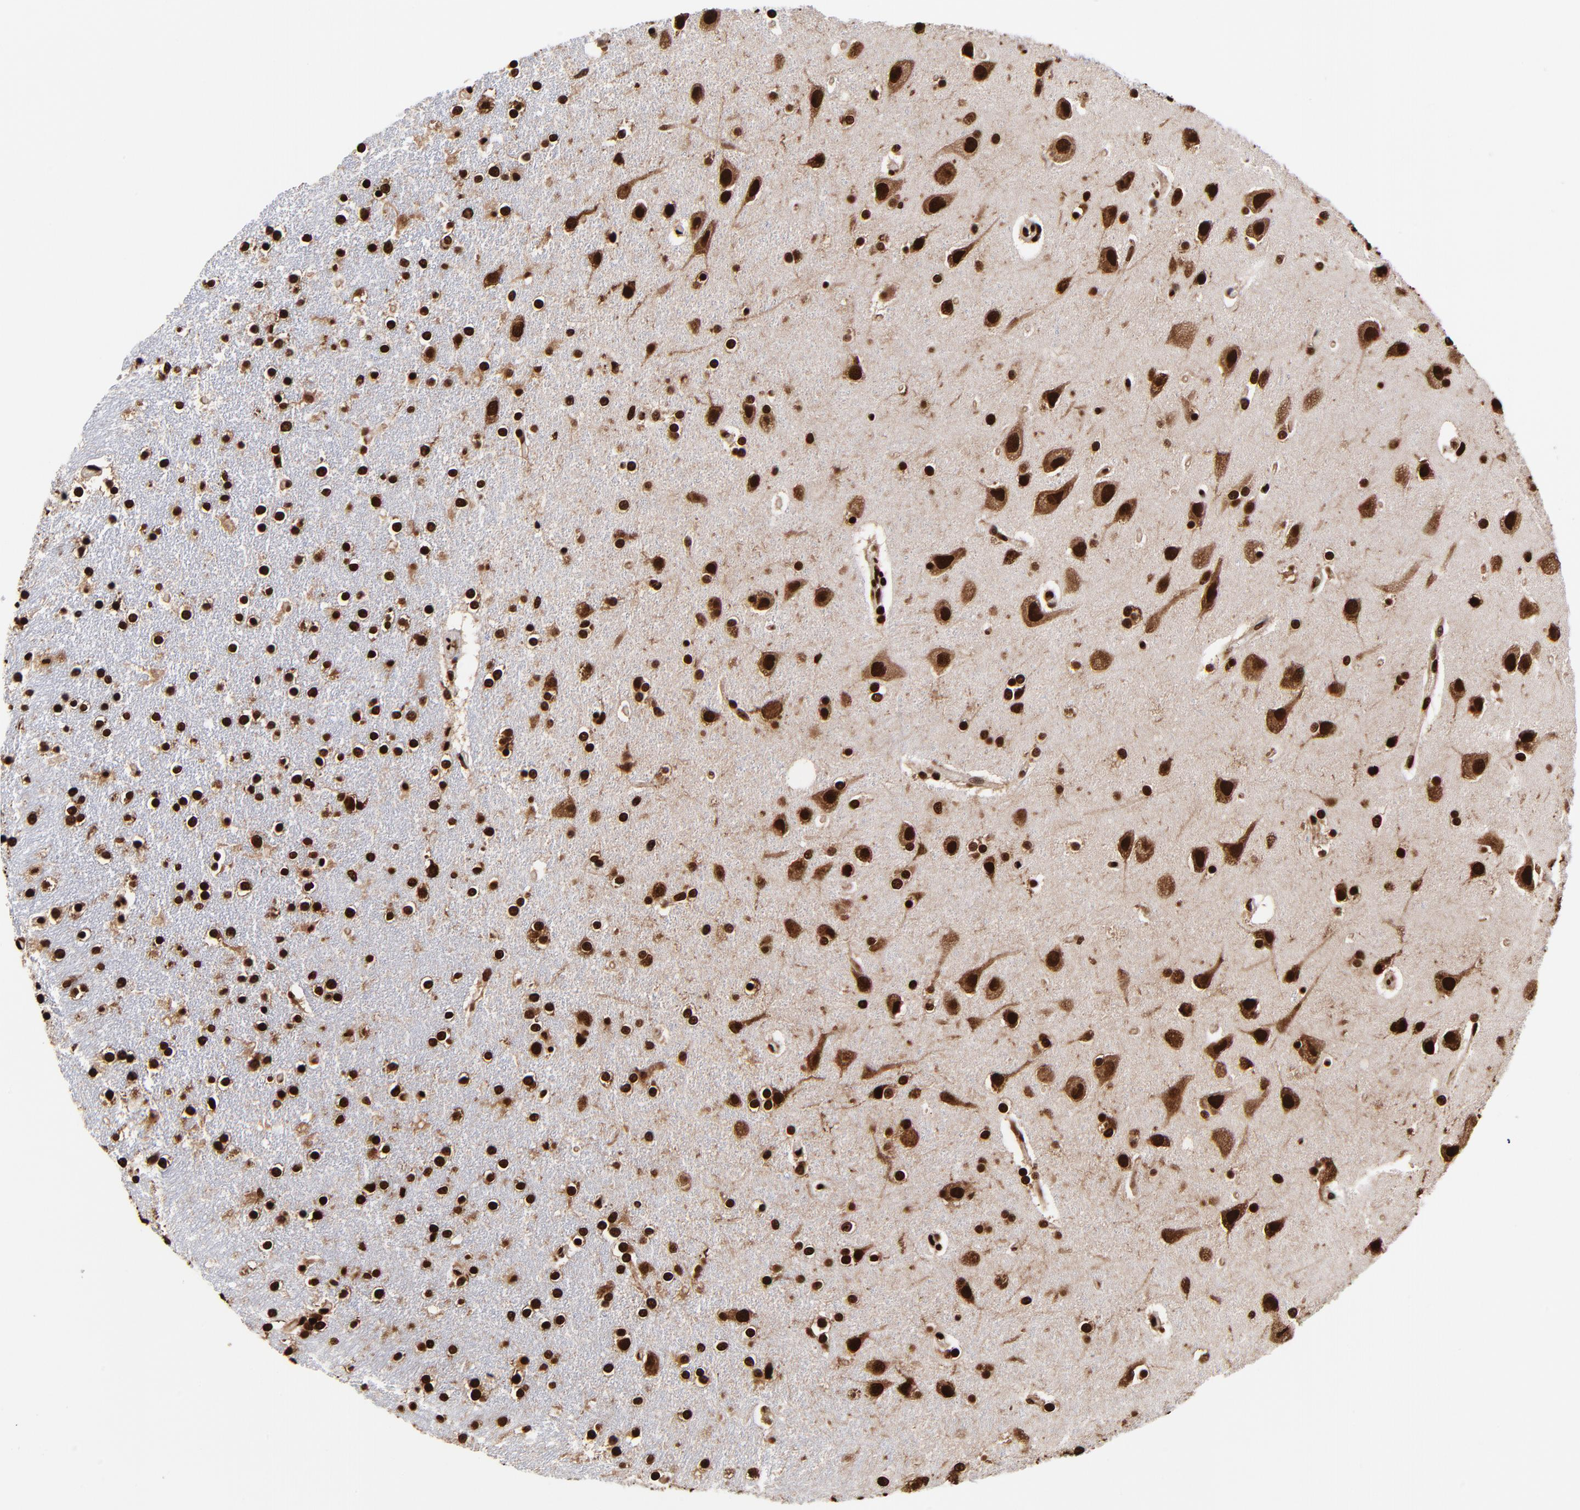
{"staining": {"intensity": "strong", "quantity": ">75%", "location": "nuclear"}, "tissue": "caudate", "cell_type": "Glial cells", "image_type": "normal", "snomed": [{"axis": "morphology", "description": "Normal tissue, NOS"}, {"axis": "topography", "description": "Lateral ventricle wall"}], "caption": "Immunohistochemistry (IHC) histopathology image of benign caudate stained for a protein (brown), which exhibits high levels of strong nuclear expression in about >75% of glial cells.", "gene": "ZNF544", "patient": {"sex": "female", "age": 54}}